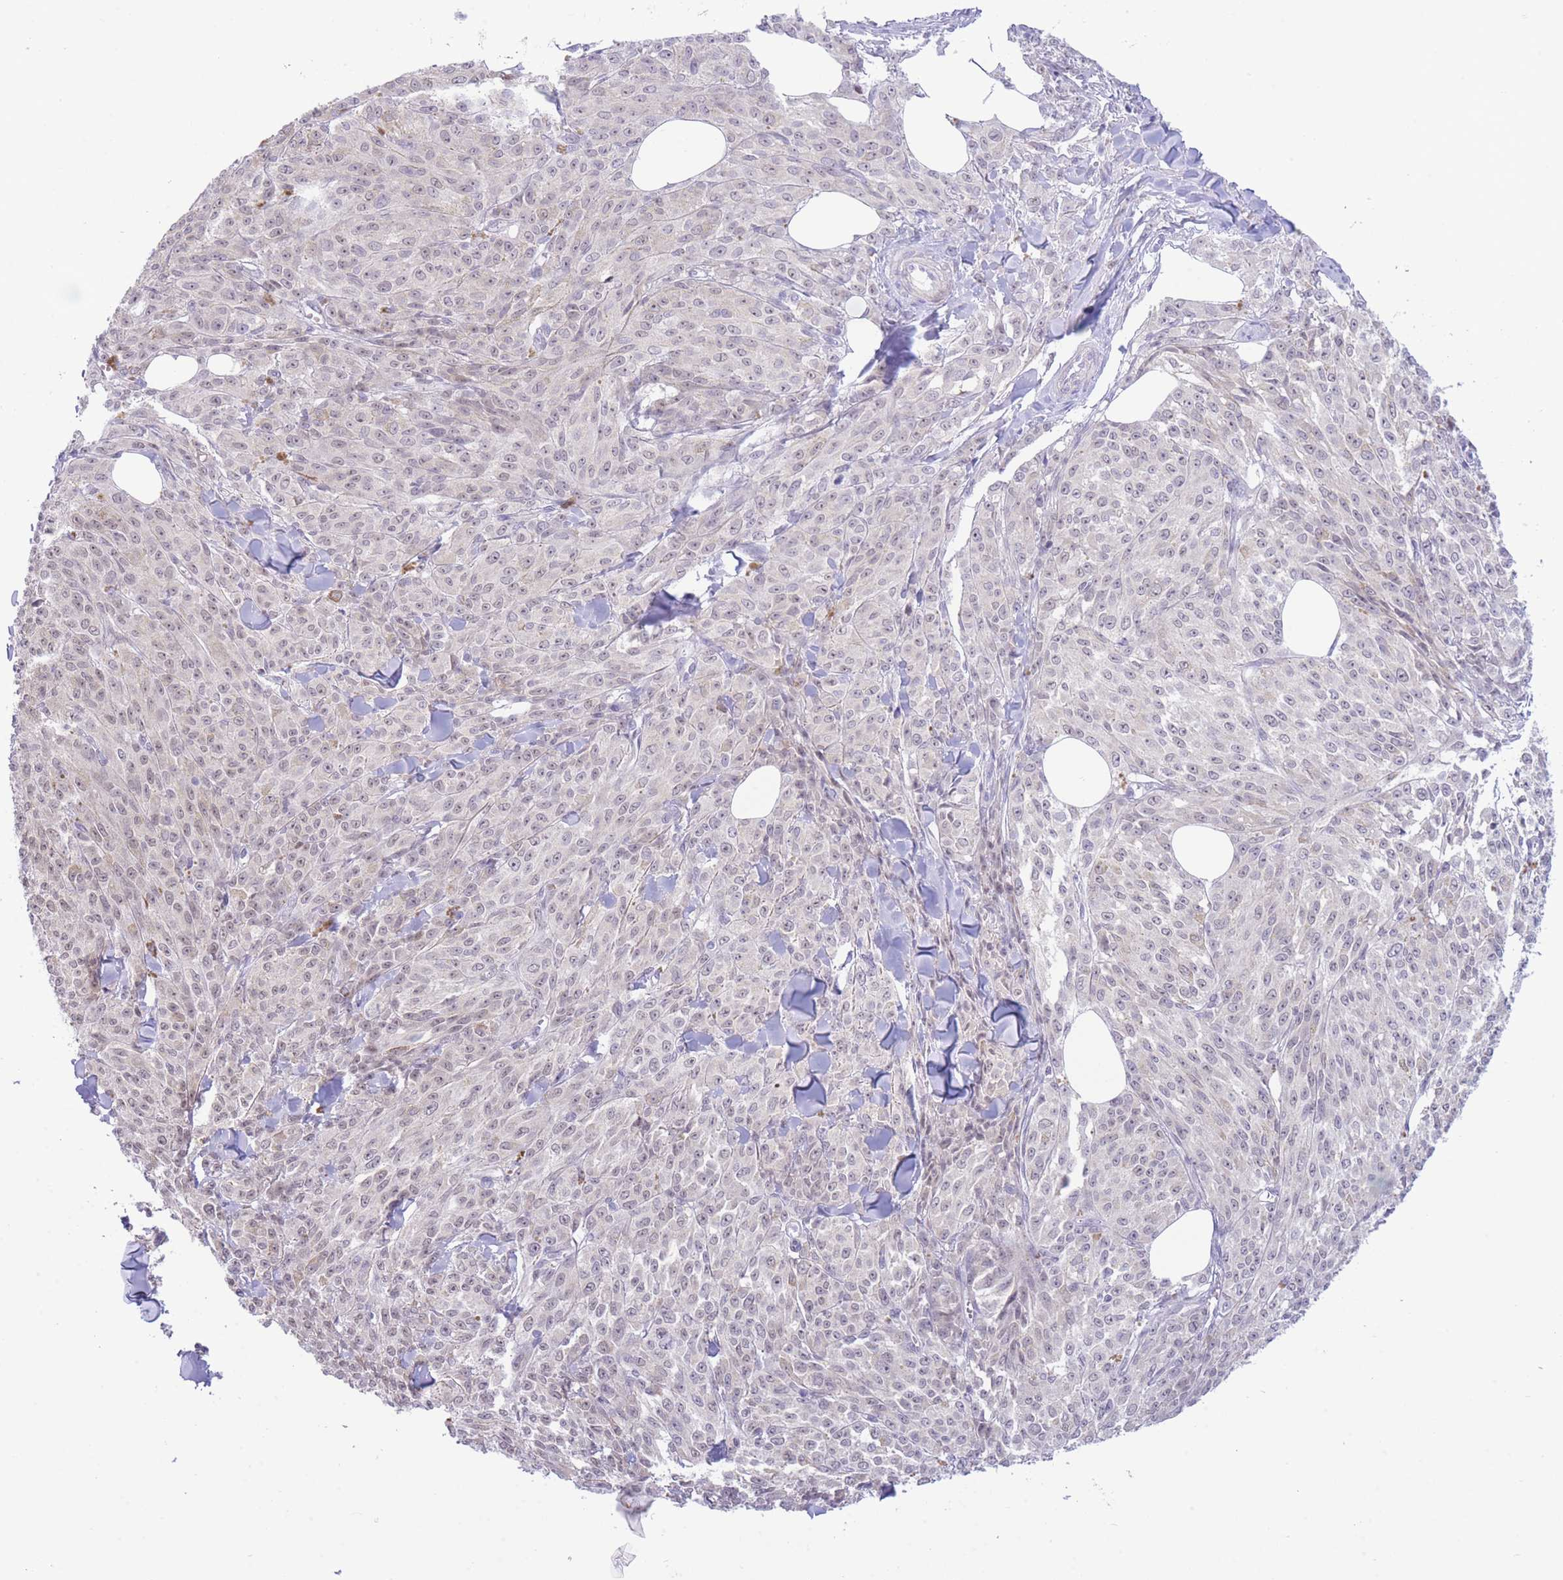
{"staining": {"intensity": "weak", "quantity": "<25%", "location": "nuclear"}, "tissue": "melanoma", "cell_type": "Tumor cells", "image_type": "cancer", "snomed": [{"axis": "morphology", "description": "Malignant melanoma, NOS"}, {"axis": "topography", "description": "Skin"}], "caption": "Immunohistochemical staining of malignant melanoma exhibits no significant expression in tumor cells. The staining is performed using DAB (3,3'-diaminobenzidine) brown chromogen with nuclei counter-stained in using hematoxylin.", "gene": "FBXO46", "patient": {"sex": "female", "age": 52}}